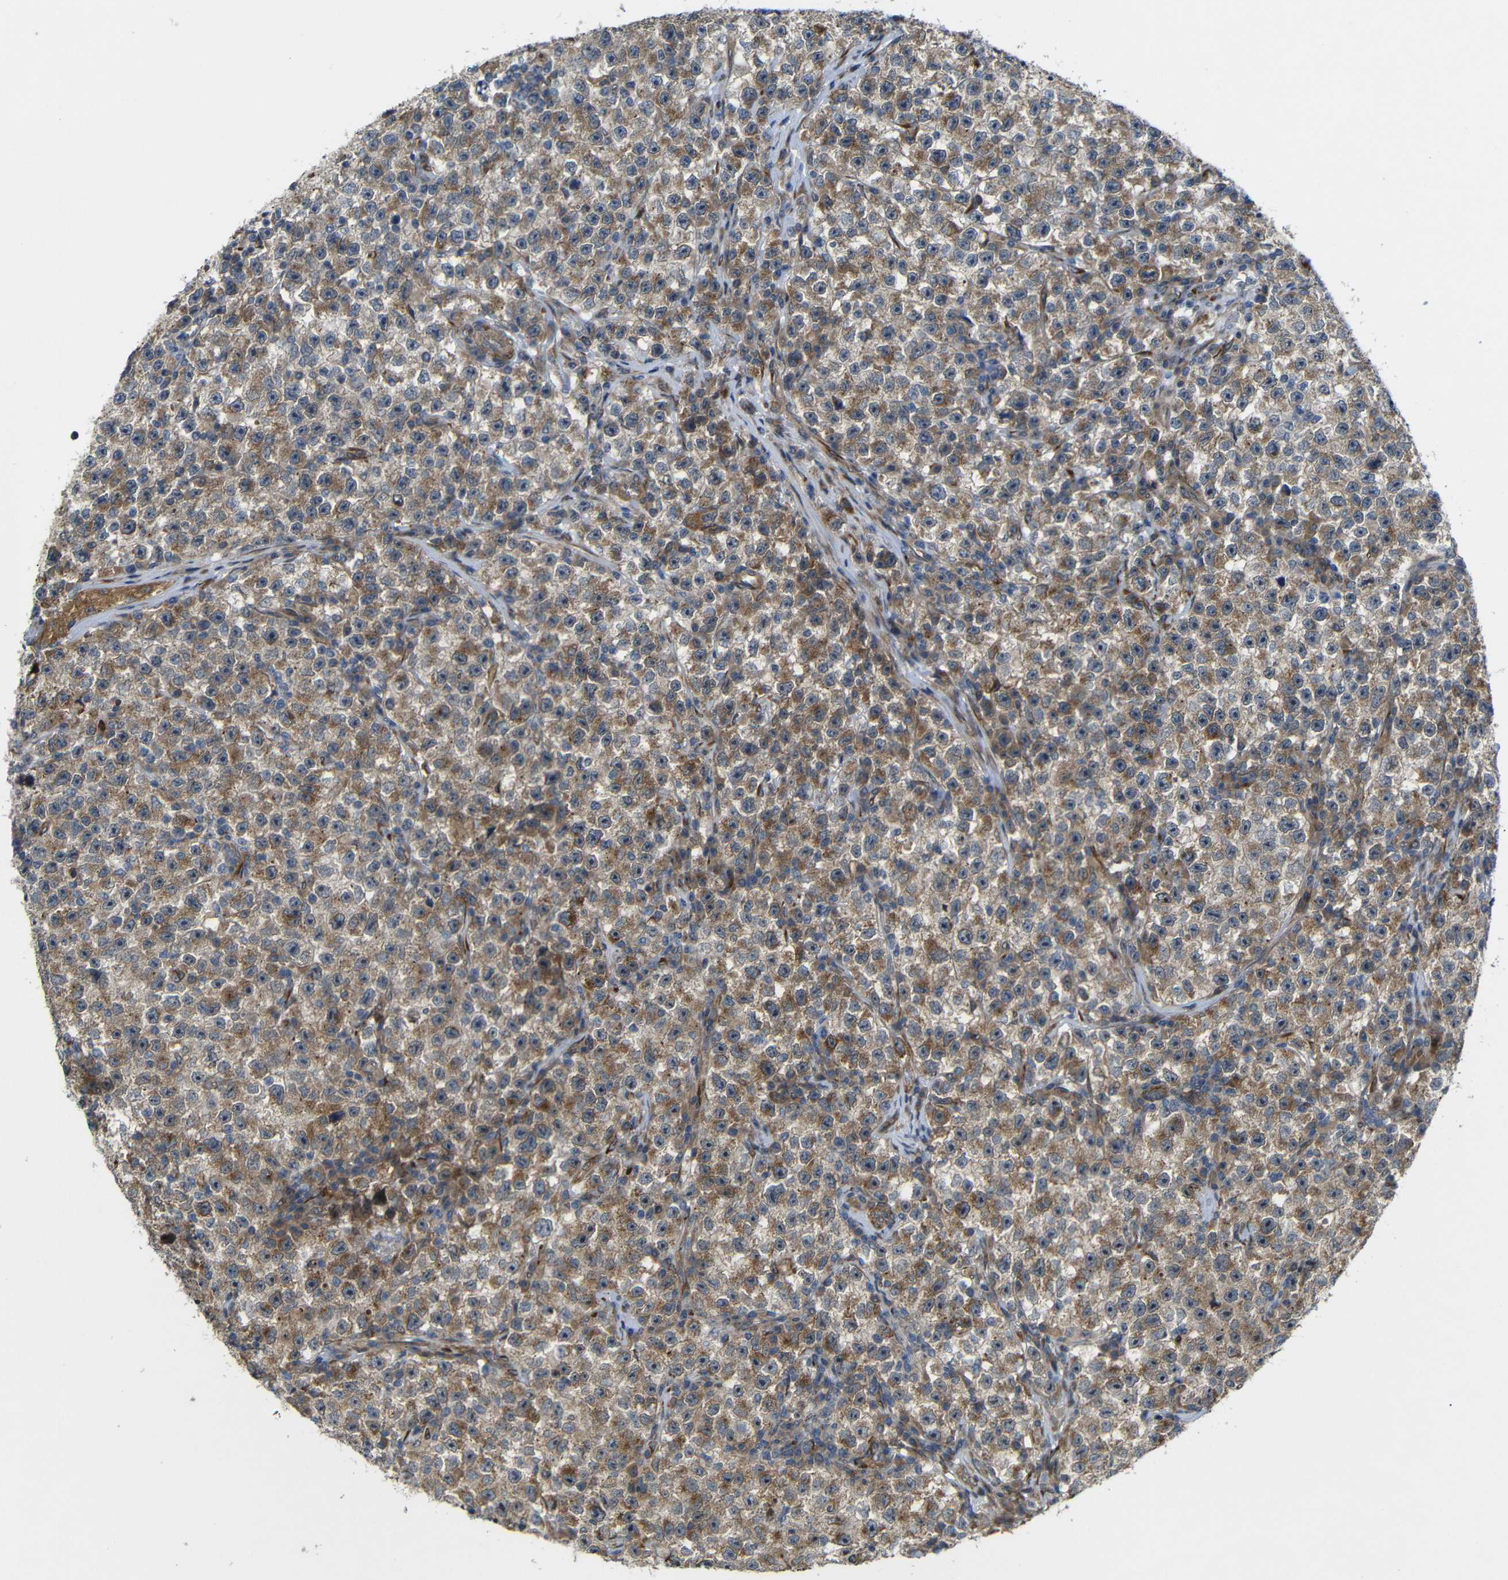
{"staining": {"intensity": "moderate", "quantity": ">75%", "location": "cytoplasmic/membranous"}, "tissue": "testis cancer", "cell_type": "Tumor cells", "image_type": "cancer", "snomed": [{"axis": "morphology", "description": "Seminoma, NOS"}, {"axis": "topography", "description": "Testis"}], "caption": "This is an image of immunohistochemistry (IHC) staining of testis cancer, which shows moderate positivity in the cytoplasmic/membranous of tumor cells.", "gene": "P3H2", "patient": {"sex": "male", "age": 22}}